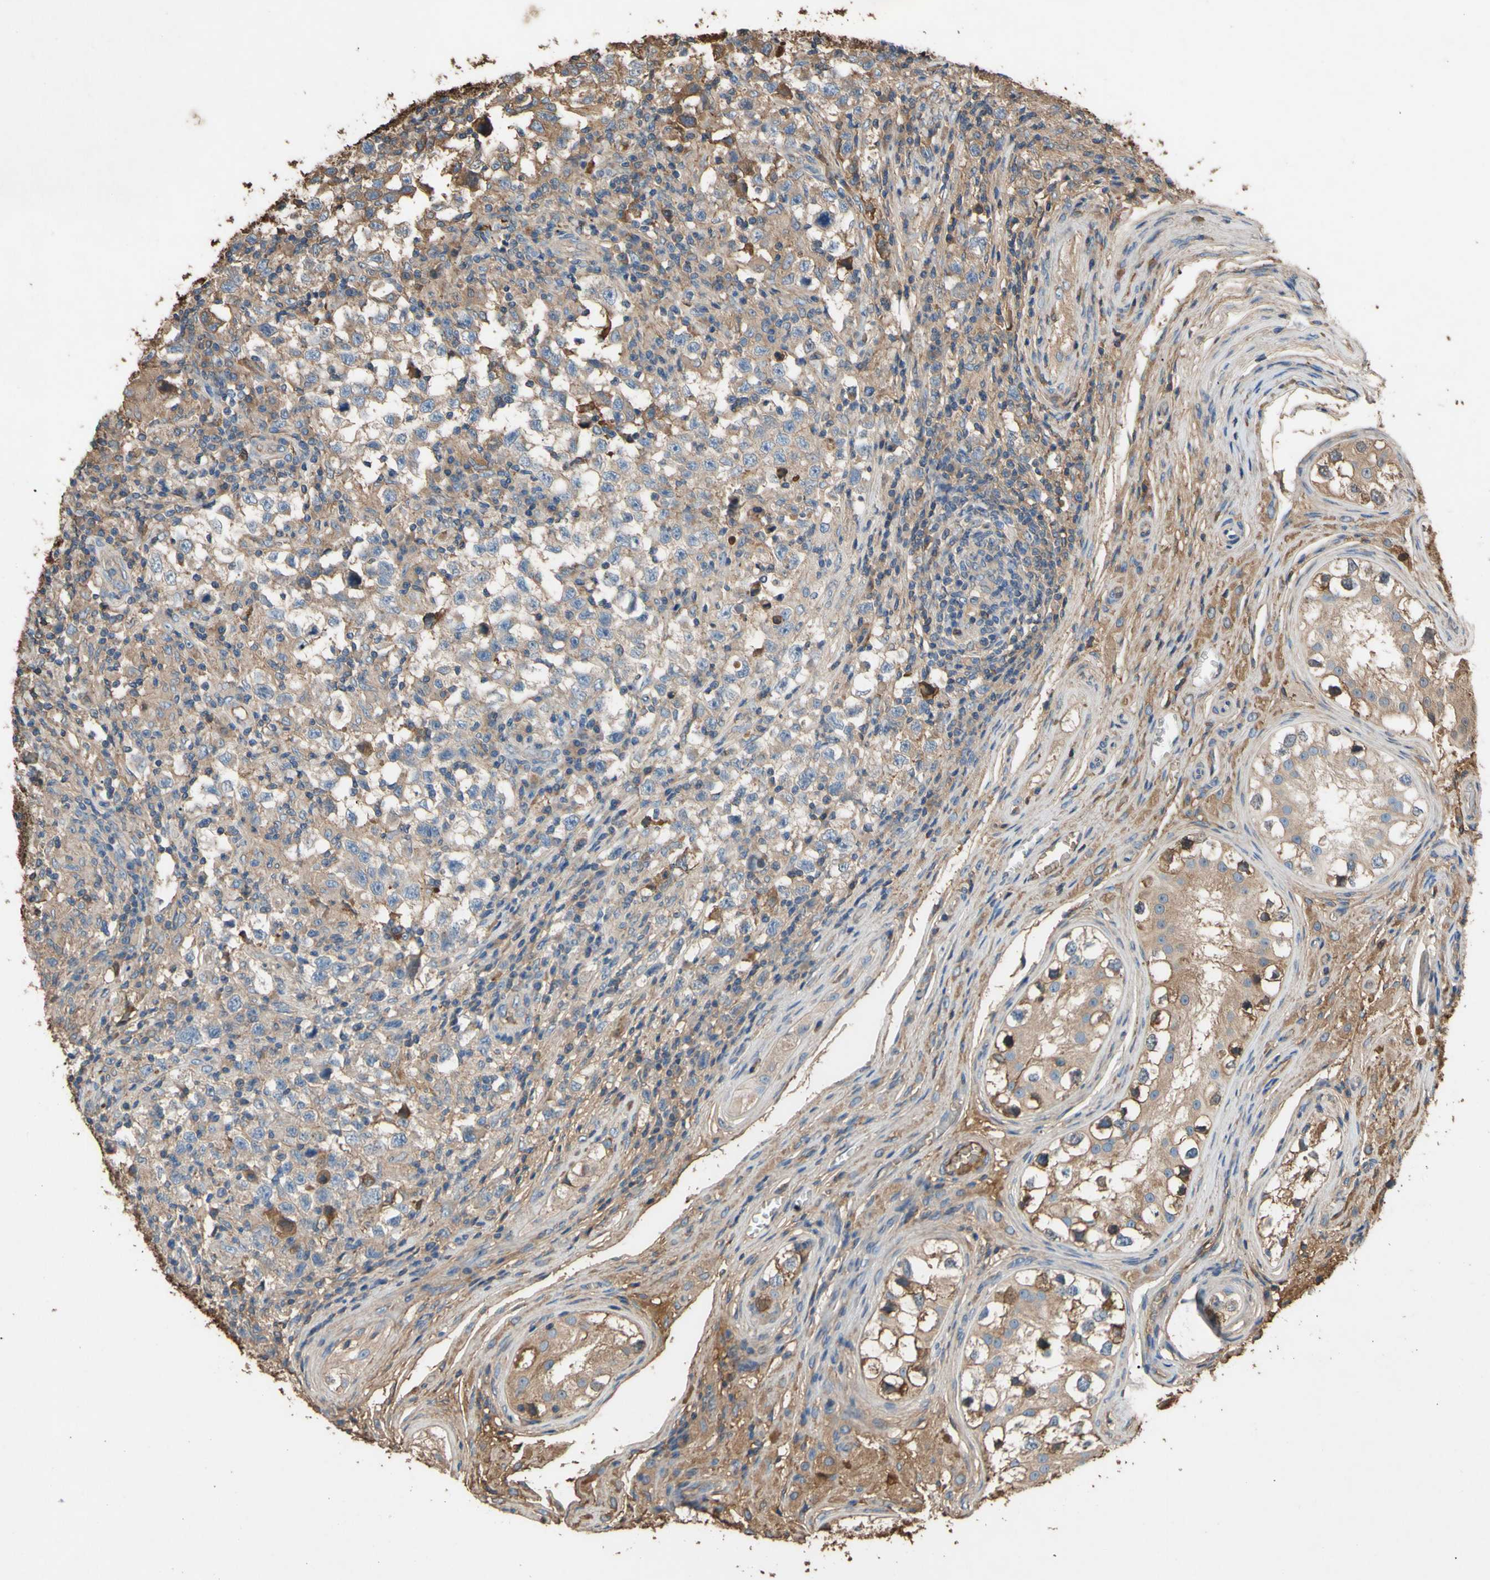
{"staining": {"intensity": "weak", "quantity": "25%-75%", "location": "cytoplasmic/membranous"}, "tissue": "testis cancer", "cell_type": "Tumor cells", "image_type": "cancer", "snomed": [{"axis": "morphology", "description": "Carcinoma, Embryonal, NOS"}, {"axis": "topography", "description": "Testis"}], "caption": "Human testis embryonal carcinoma stained for a protein (brown) exhibits weak cytoplasmic/membranous positive positivity in approximately 25%-75% of tumor cells.", "gene": "PTGDS", "patient": {"sex": "male", "age": 21}}